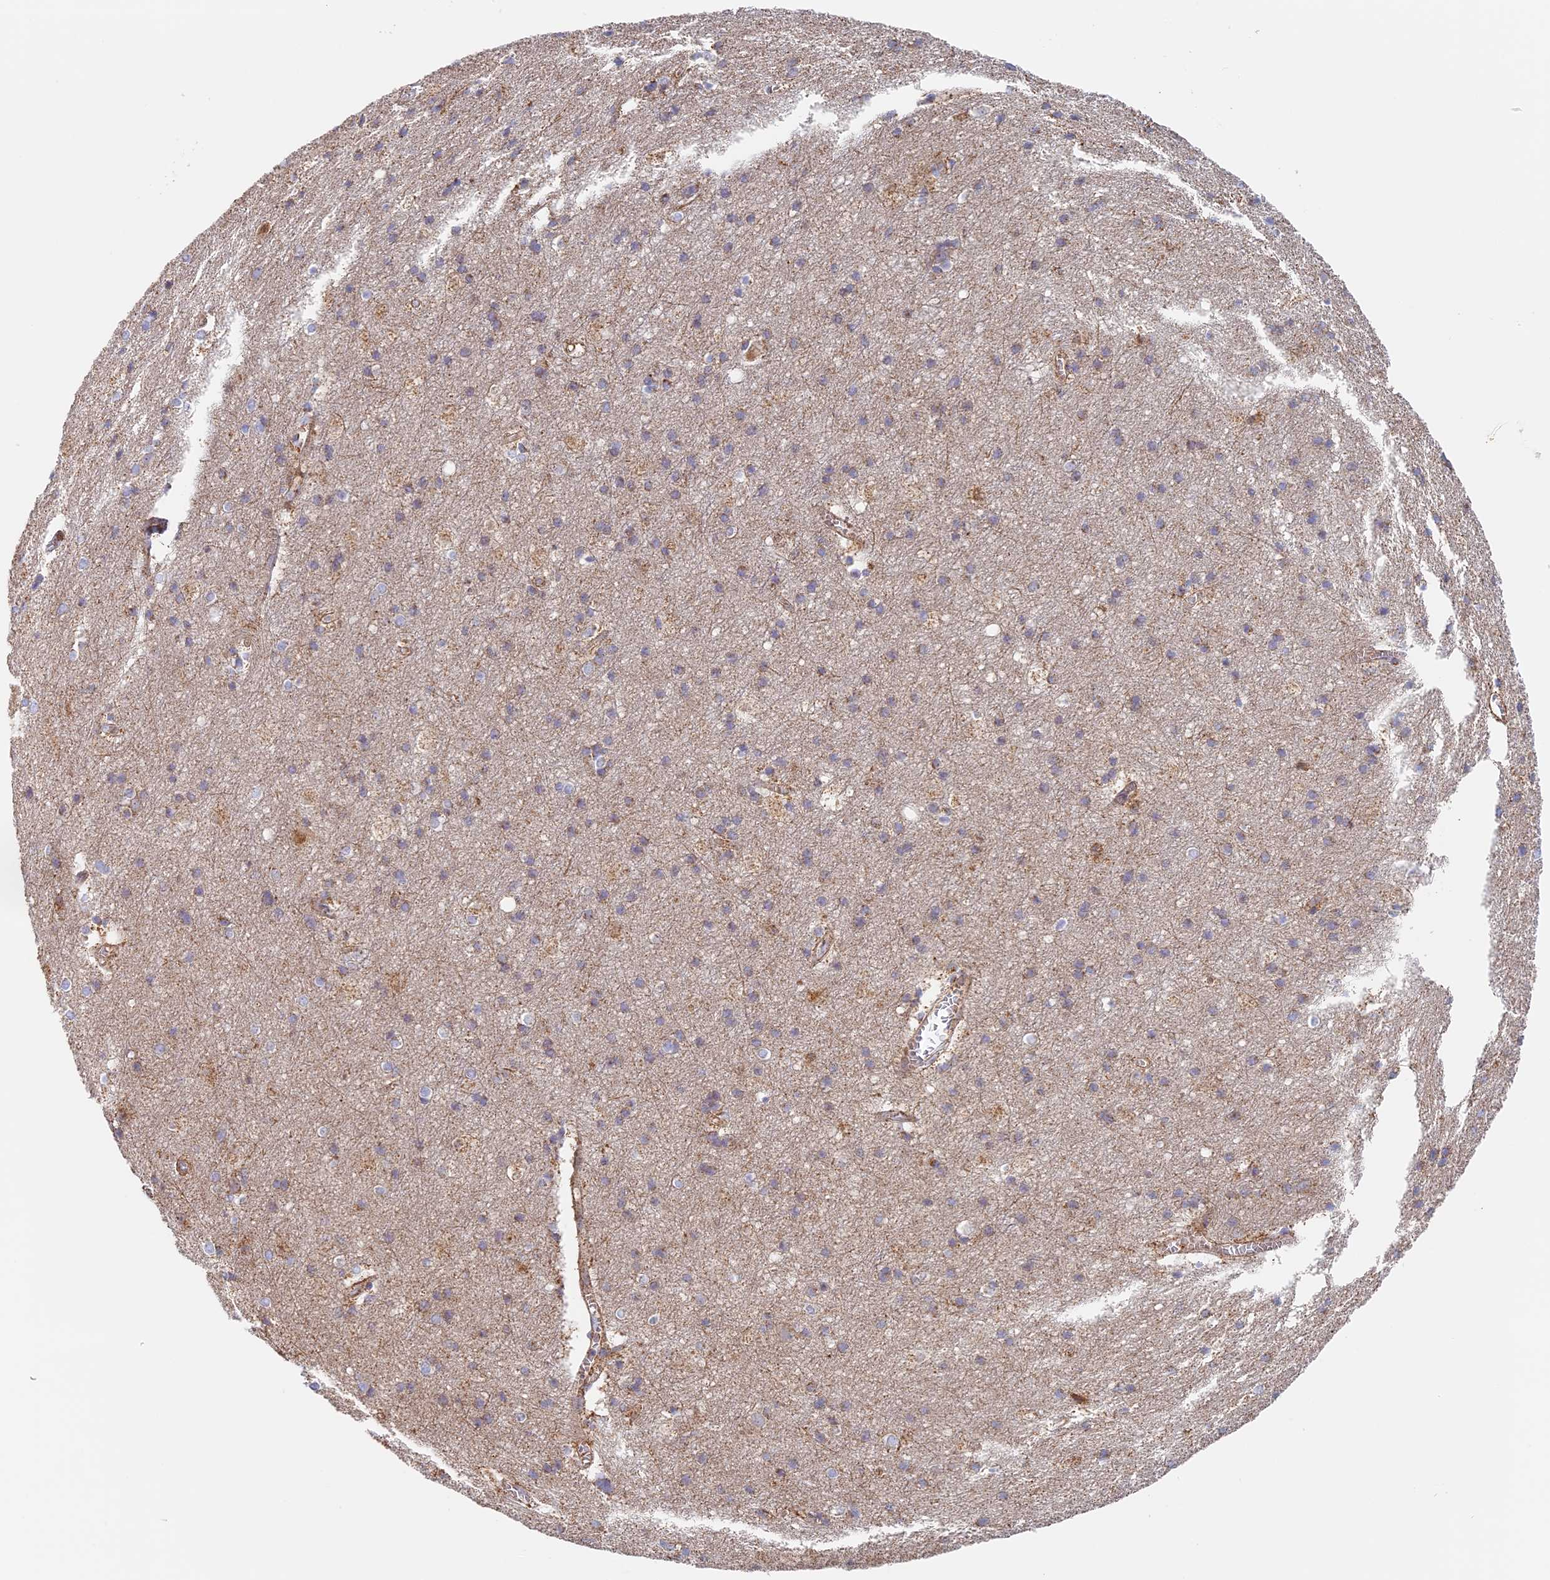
{"staining": {"intensity": "moderate", "quantity": ">75%", "location": "cytoplasmic/membranous"}, "tissue": "cerebral cortex", "cell_type": "Endothelial cells", "image_type": "normal", "snomed": [{"axis": "morphology", "description": "Normal tissue, NOS"}, {"axis": "topography", "description": "Cerebral cortex"}], "caption": "This histopathology image displays IHC staining of benign cerebral cortex, with medium moderate cytoplasmic/membranous expression in about >75% of endothelial cells.", "gene": "DDA1", "patient": {"sex": "male", "age": 54}}